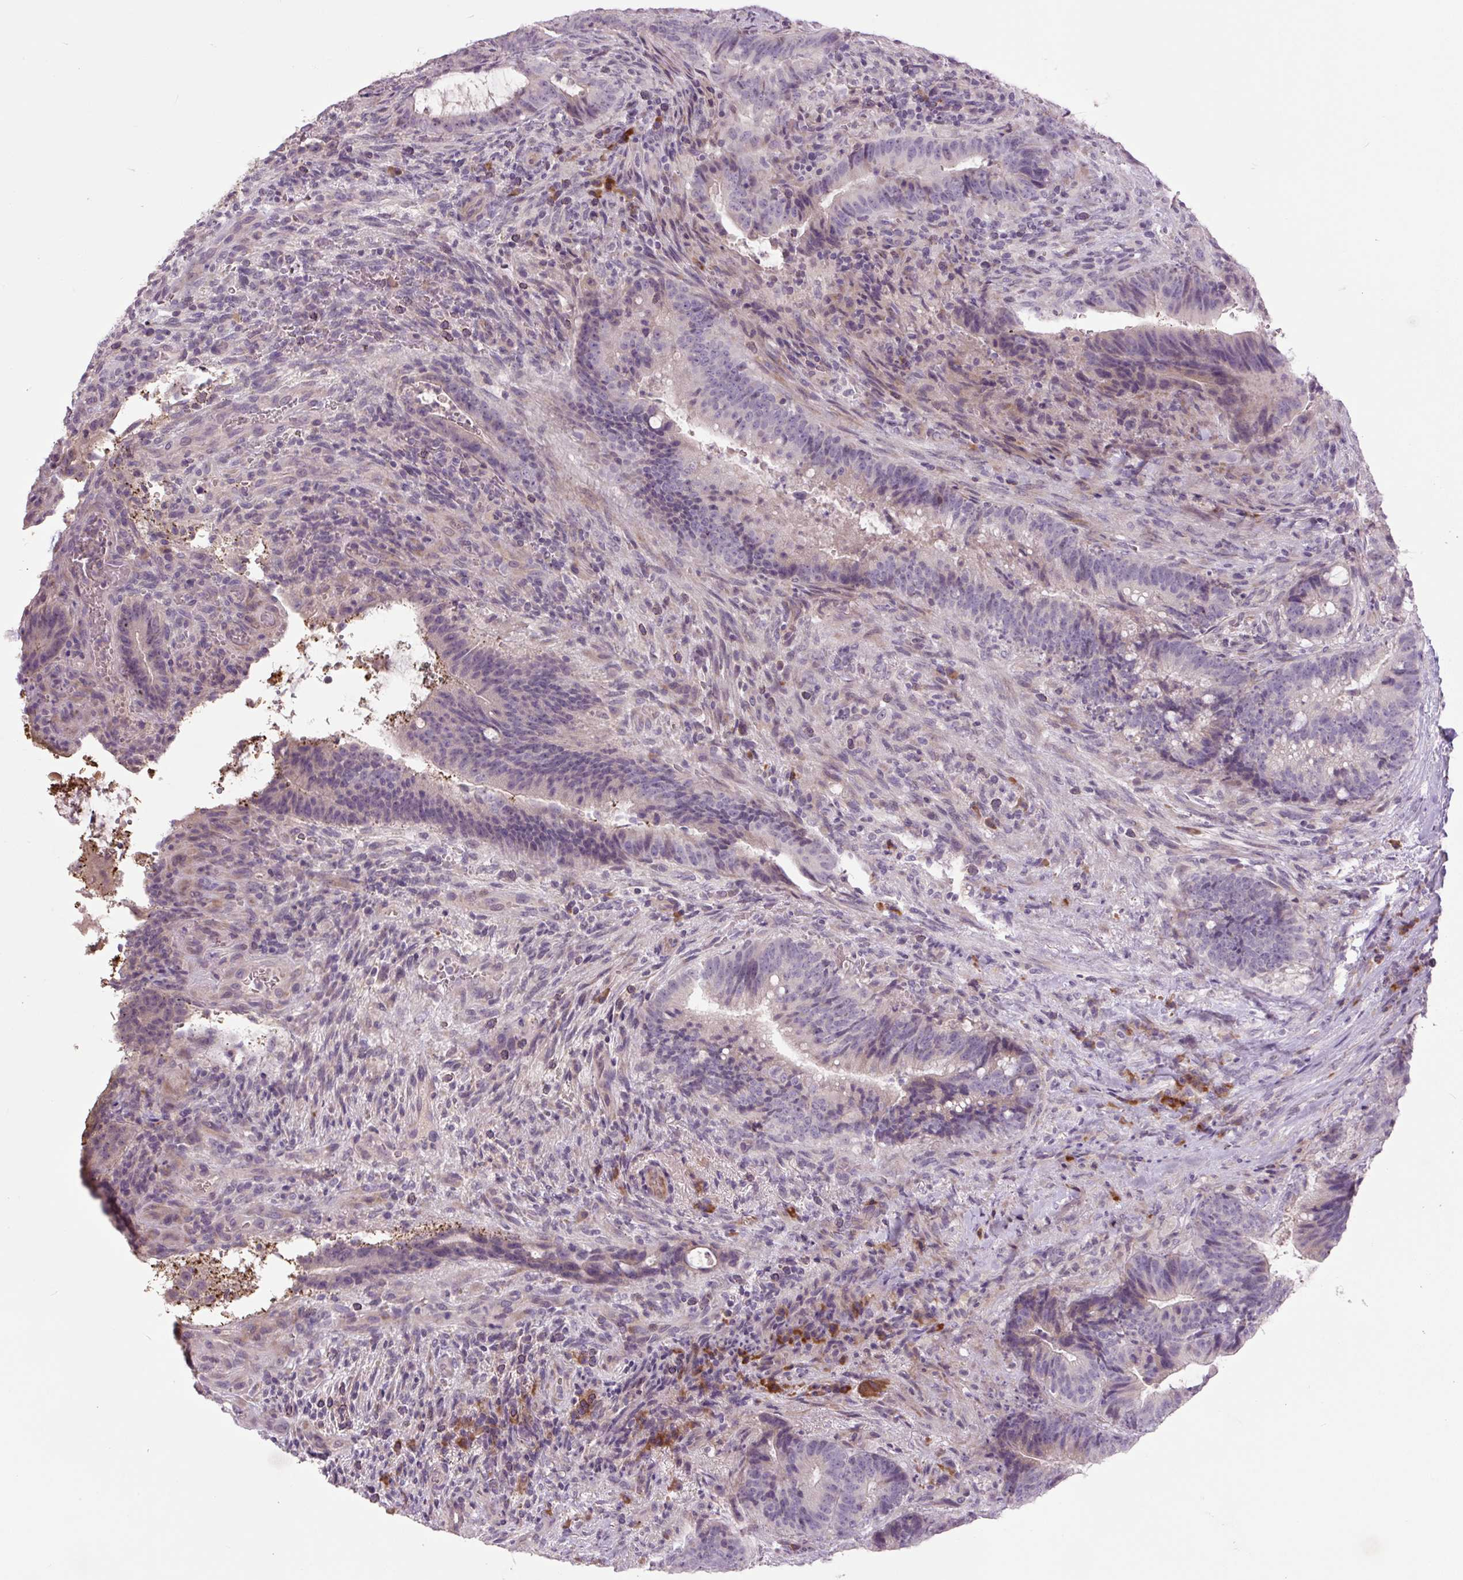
{"staining": {"intensity": "negative", "quantity": "none", "location": "none"}, "tissue": "colorectal cancer", "cell_type": "Tumor cells", "image_type": "cancer", "snomed": [{"axis": "morphology", "description": "Adenocarcinoma, NOS"}, {"axis": "topography", "description": "Colon"}], "caption": "This photomicrograph is of adenocarcinoma (colorectal) stained with IHC to label a protein in brown with the nuclei are counter-stained blue. There is no staining in tumor cells.", "gene": "TMEM100", "patient": {"sex": "female", "age": 43}}